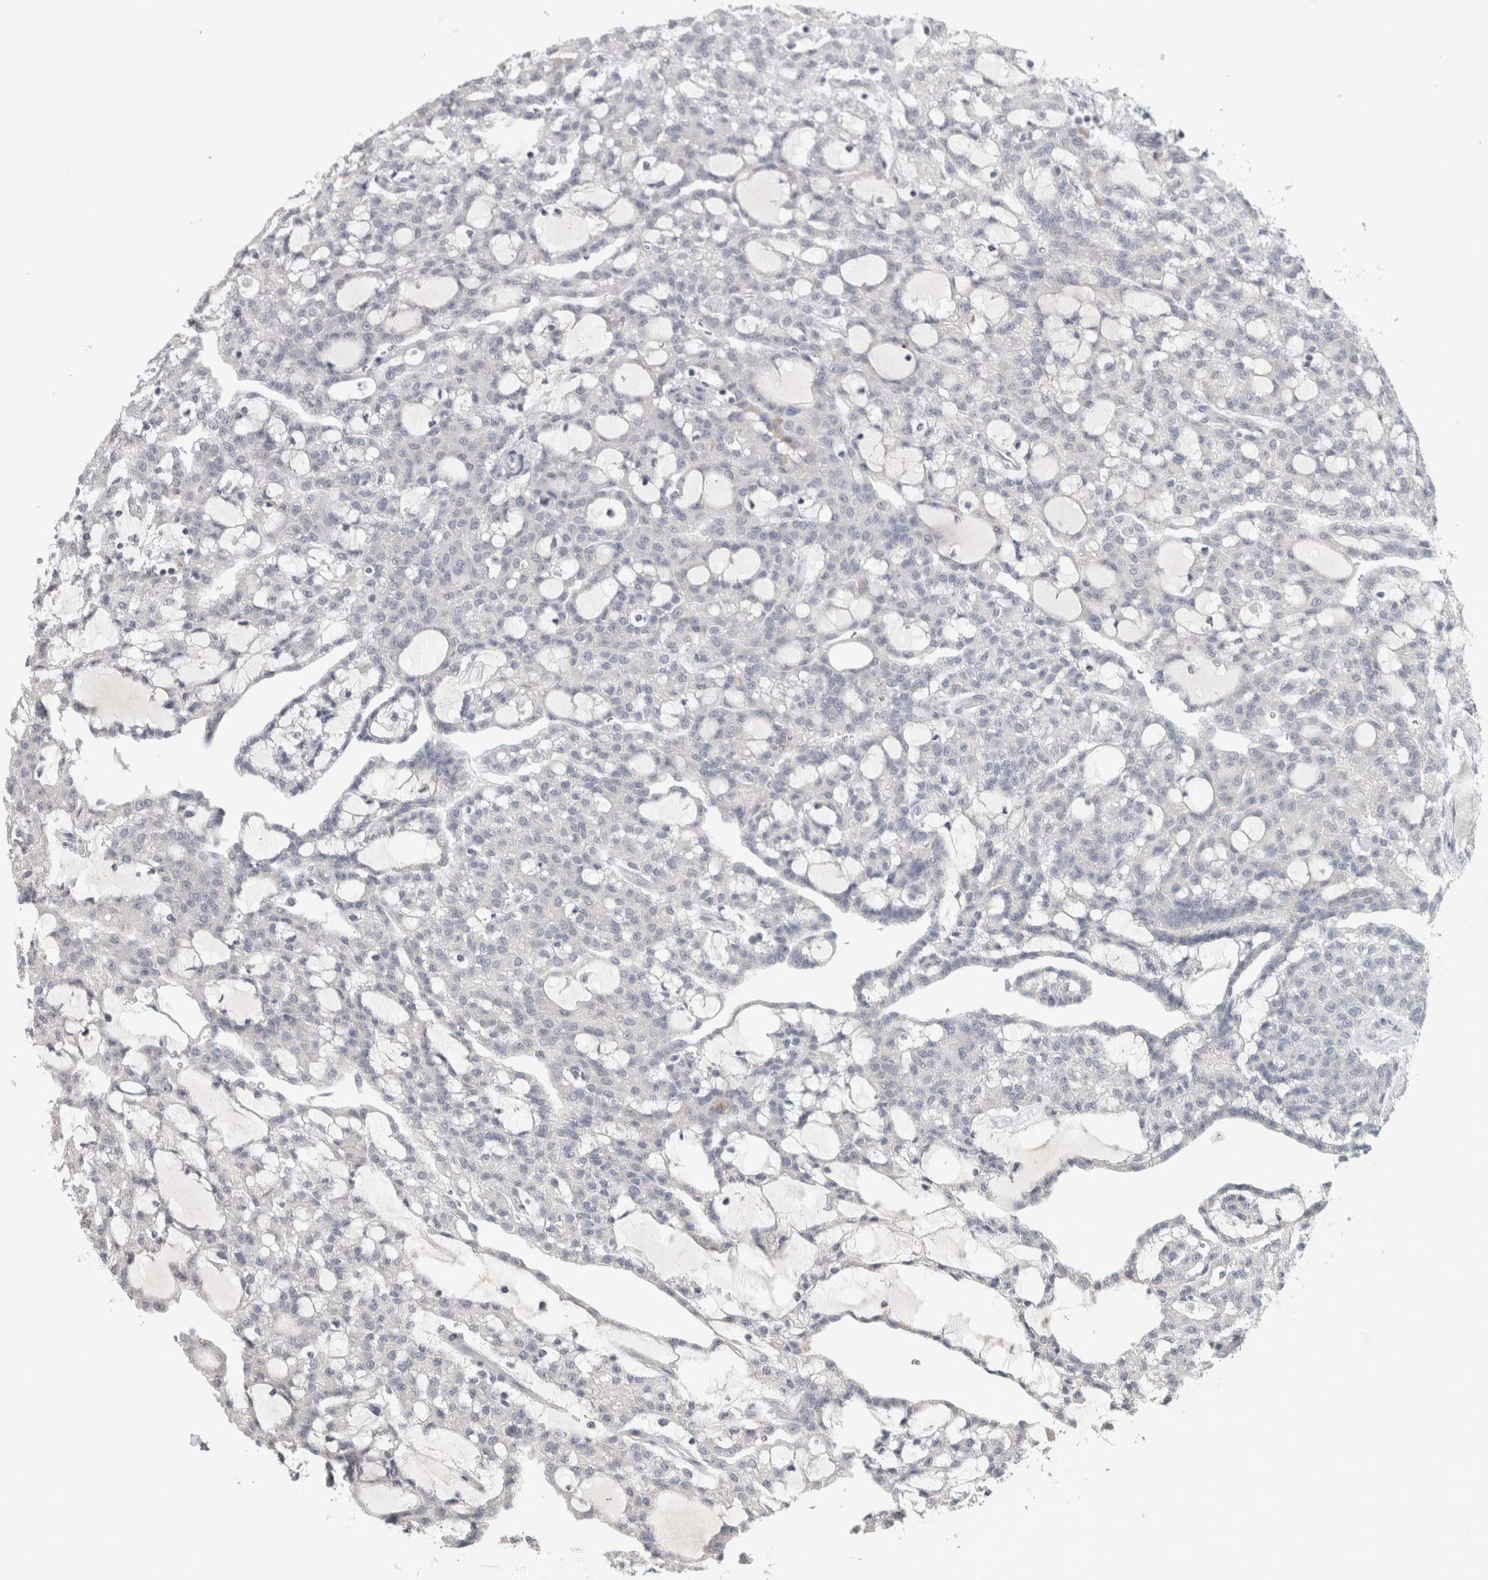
{"staining": {"intensity": "negative", "quantity": "none", "location": "none"}, "tissue": "renal cancer", "cell_type": "Tumor cells", "image_type": "cancer", "snomed": [{"axis": "morphology", "description": "Adenocarcinoma, NOS"}, {"axis": "topography", "description": "Kidney"}], "caption": "The image displays no significant expression in tumor cells of adenocarcinoma (renal). (Stains: DAB (3,3'-diaminobenzidine) immunohistochemistry with hematoxylin counter stain, Microscopy: brightfield microscopy at high magnification).", "gene": "PTPRN2", "patient": {"sex": "male", "age": 63}}